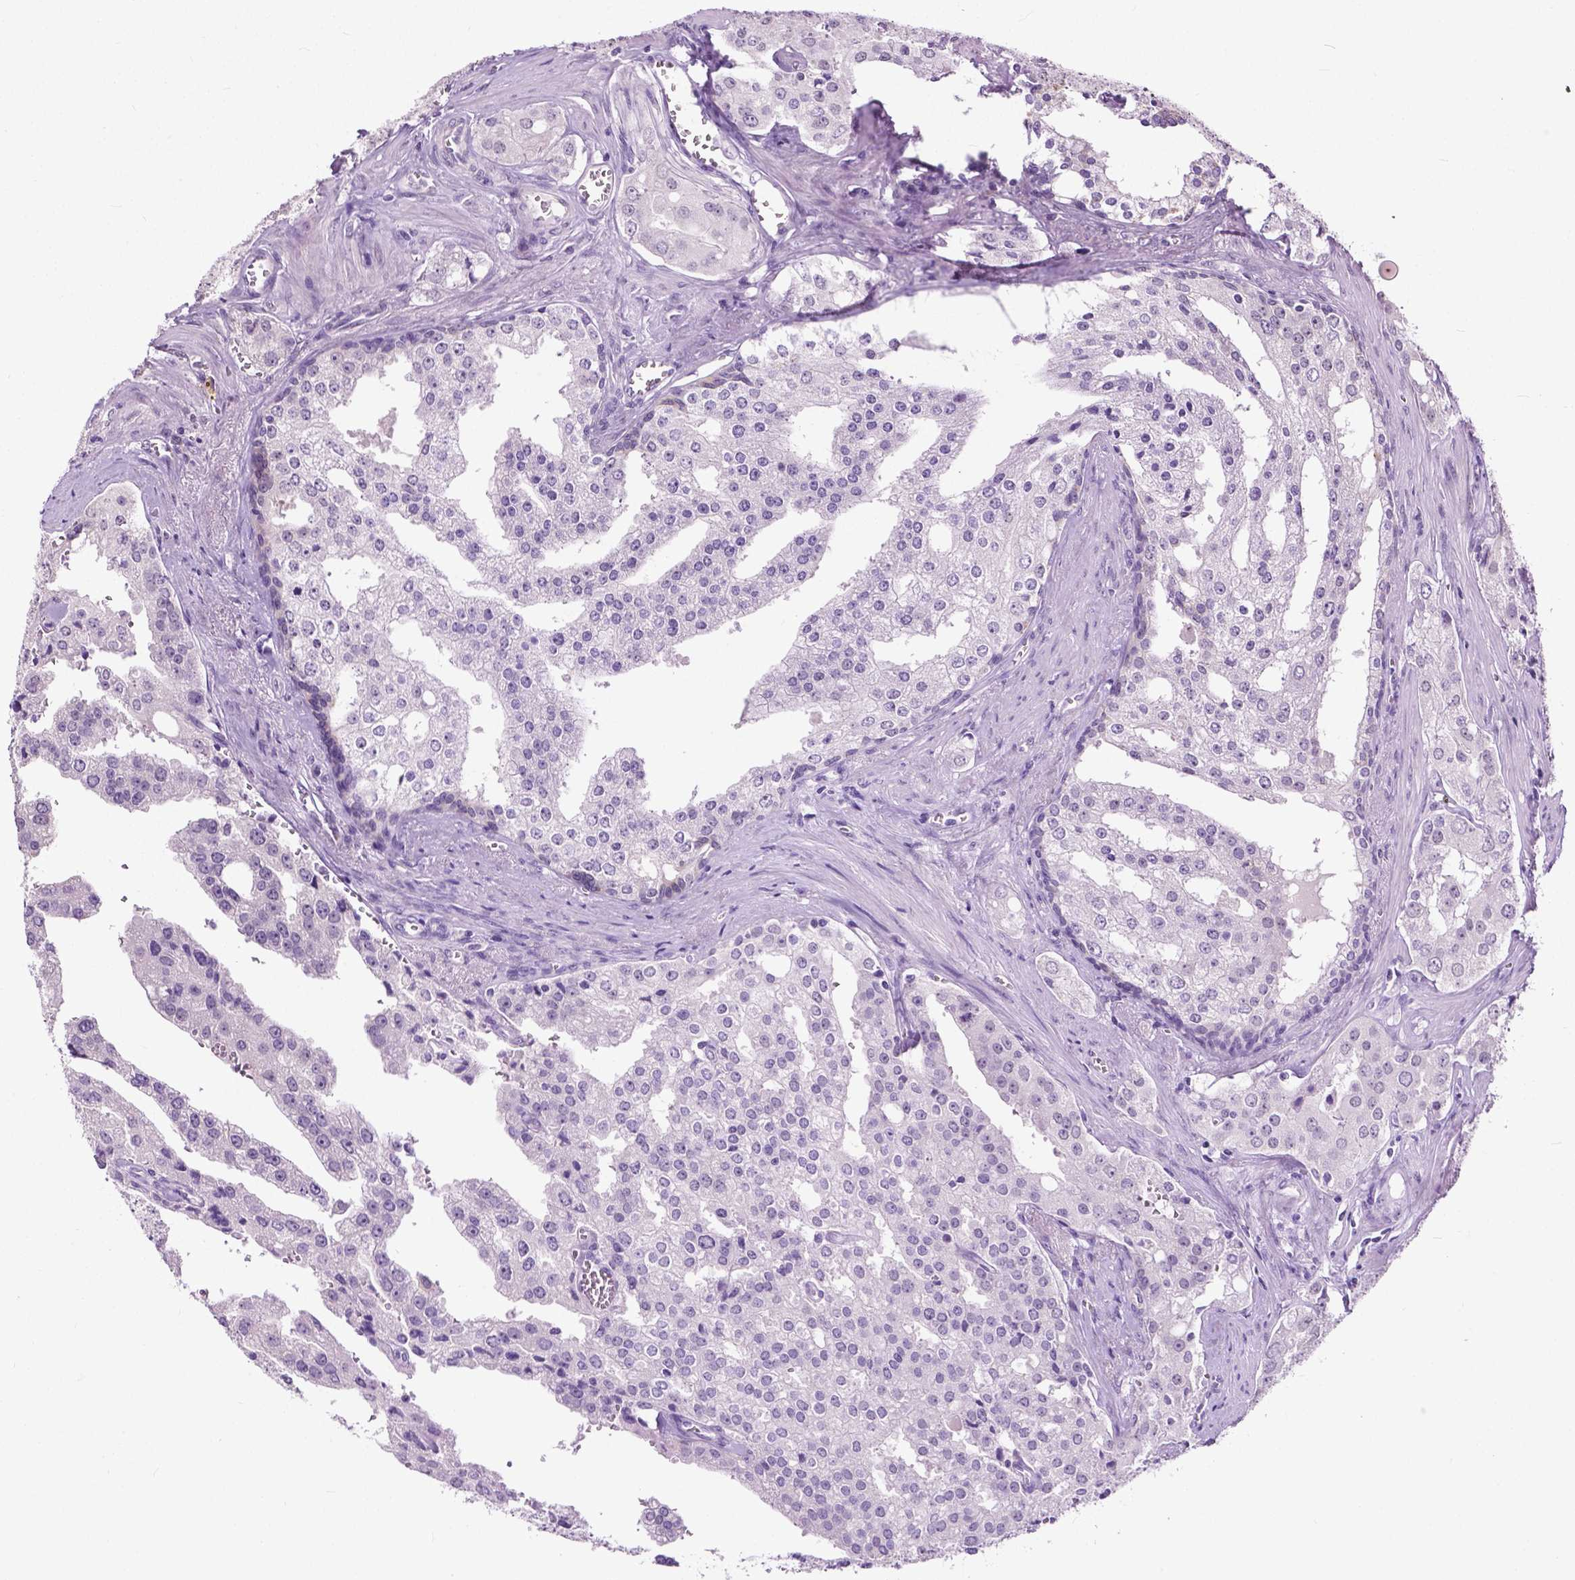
{"staining": {"intensity": "negative", "quantity": "none", "location": "none"}, "tissue": "prostate cancer", "cell_type": "Tumor cells", "image_type": "cancer", "snomed": [{"axis": "morphology", "description": "Adenocarcinoma, High grade"}, {"axis": "topography", "description": "Prostate"}], "caption": "An image of human adenocarcinoma (high-grade) (prostate) is negative for staining in tumor cells. Nuclei are stained in blue.", "gene": "GPR37L1", "patient": {"sex": "male", "age": 68}}